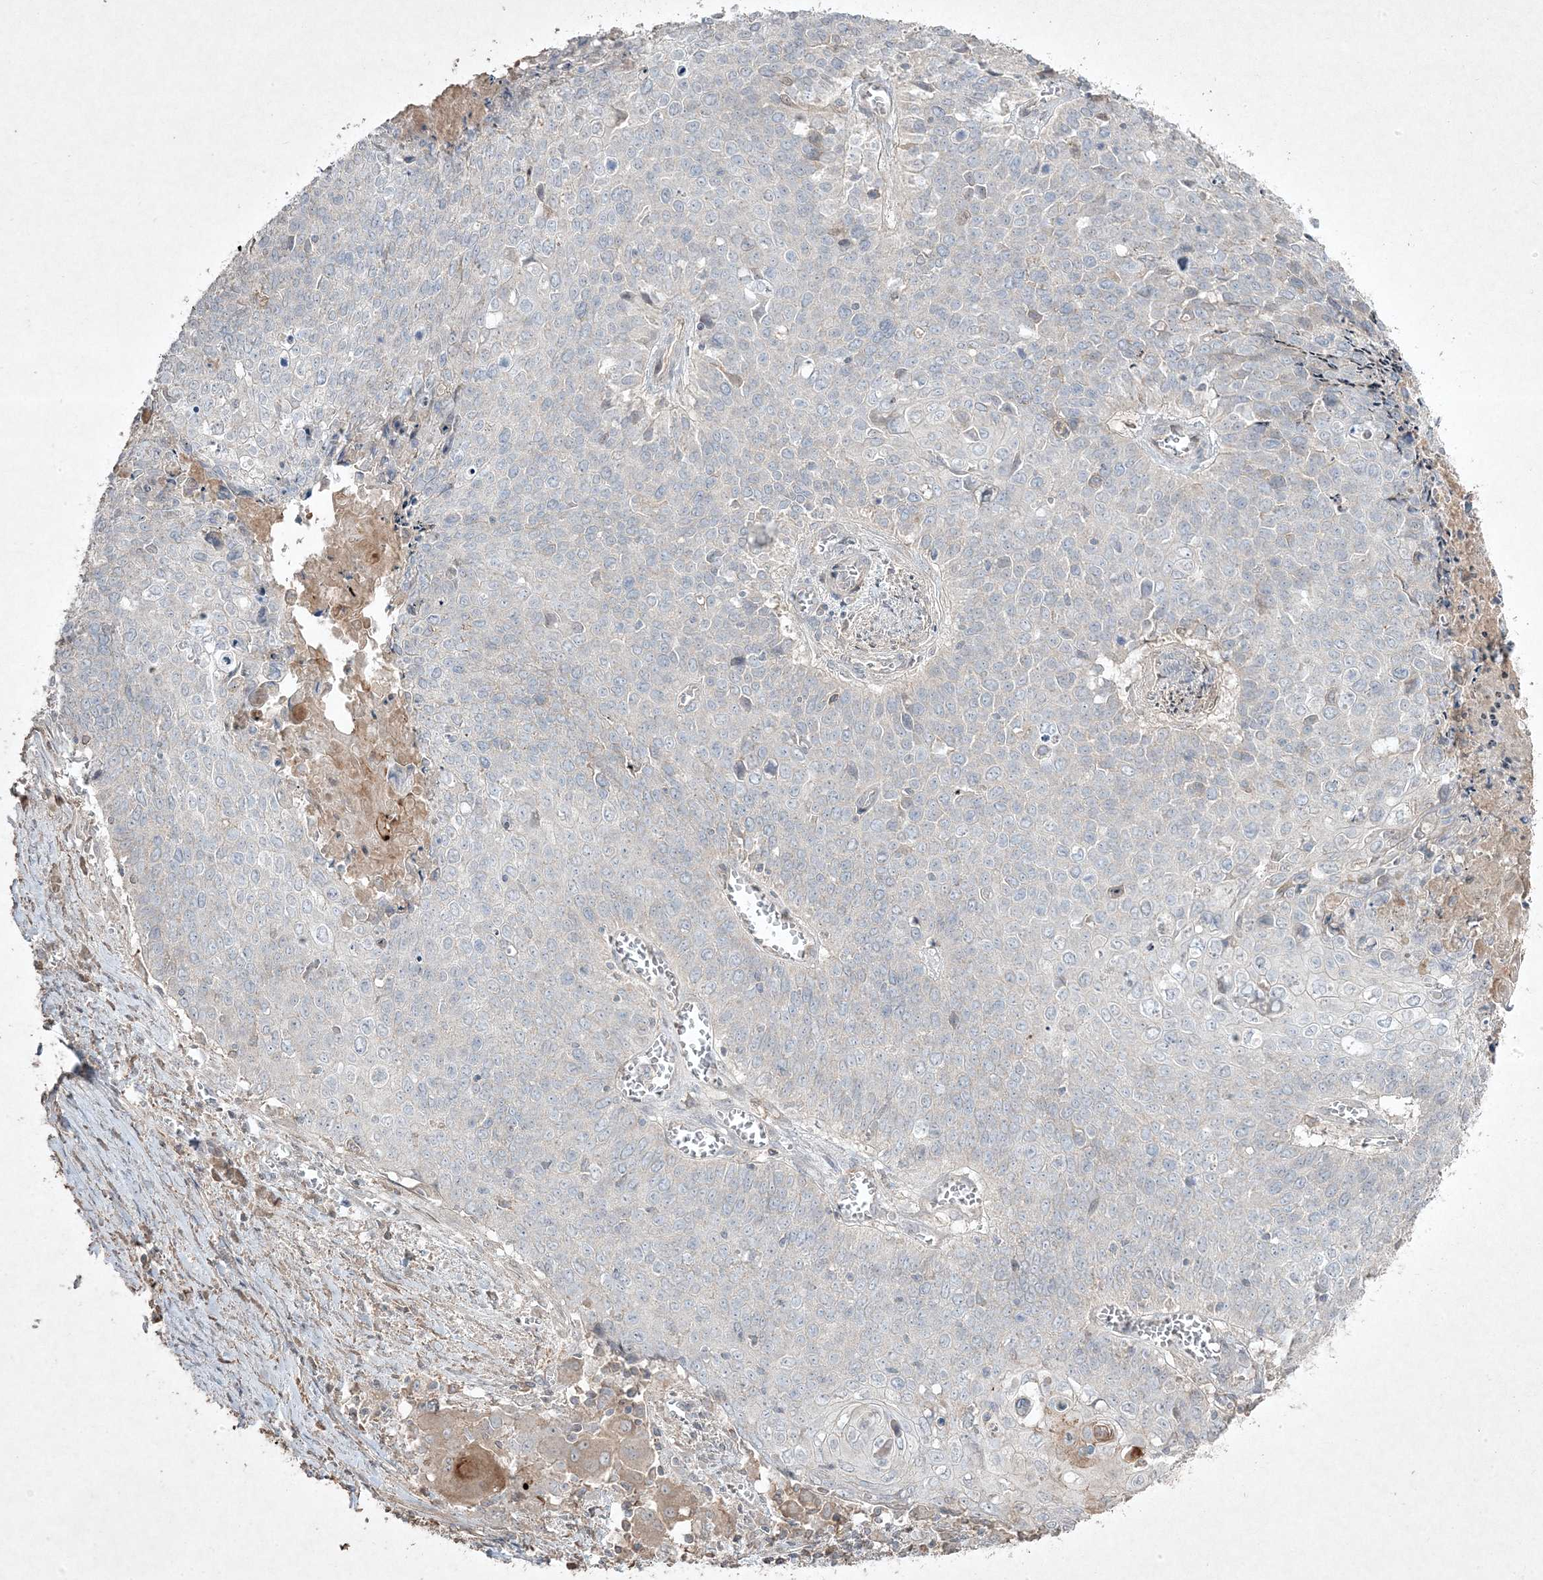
{"staining": {"intensity": "negative", "quantity": "none", "location": "none"}, "tissue": "cervical cancer", "cell_type": "Tumor cells", "image_type": "cancer", "snomed": [{"axis": "morphology", "description": "Squamous cell carcinoma, NOS"}, {"axis": "topography", "description": "Cervix"}], "caption": "Micrograph shows no significant protein positivity in tumor cells of squamous cell carcinoma (cervical). (Stains: DAB IHC with hematoxylin counter stain, Microscopy: brightfield microscopy at high magnification).", "gene": "RGL4", "patient": {"sex": "female", "age": 39}}